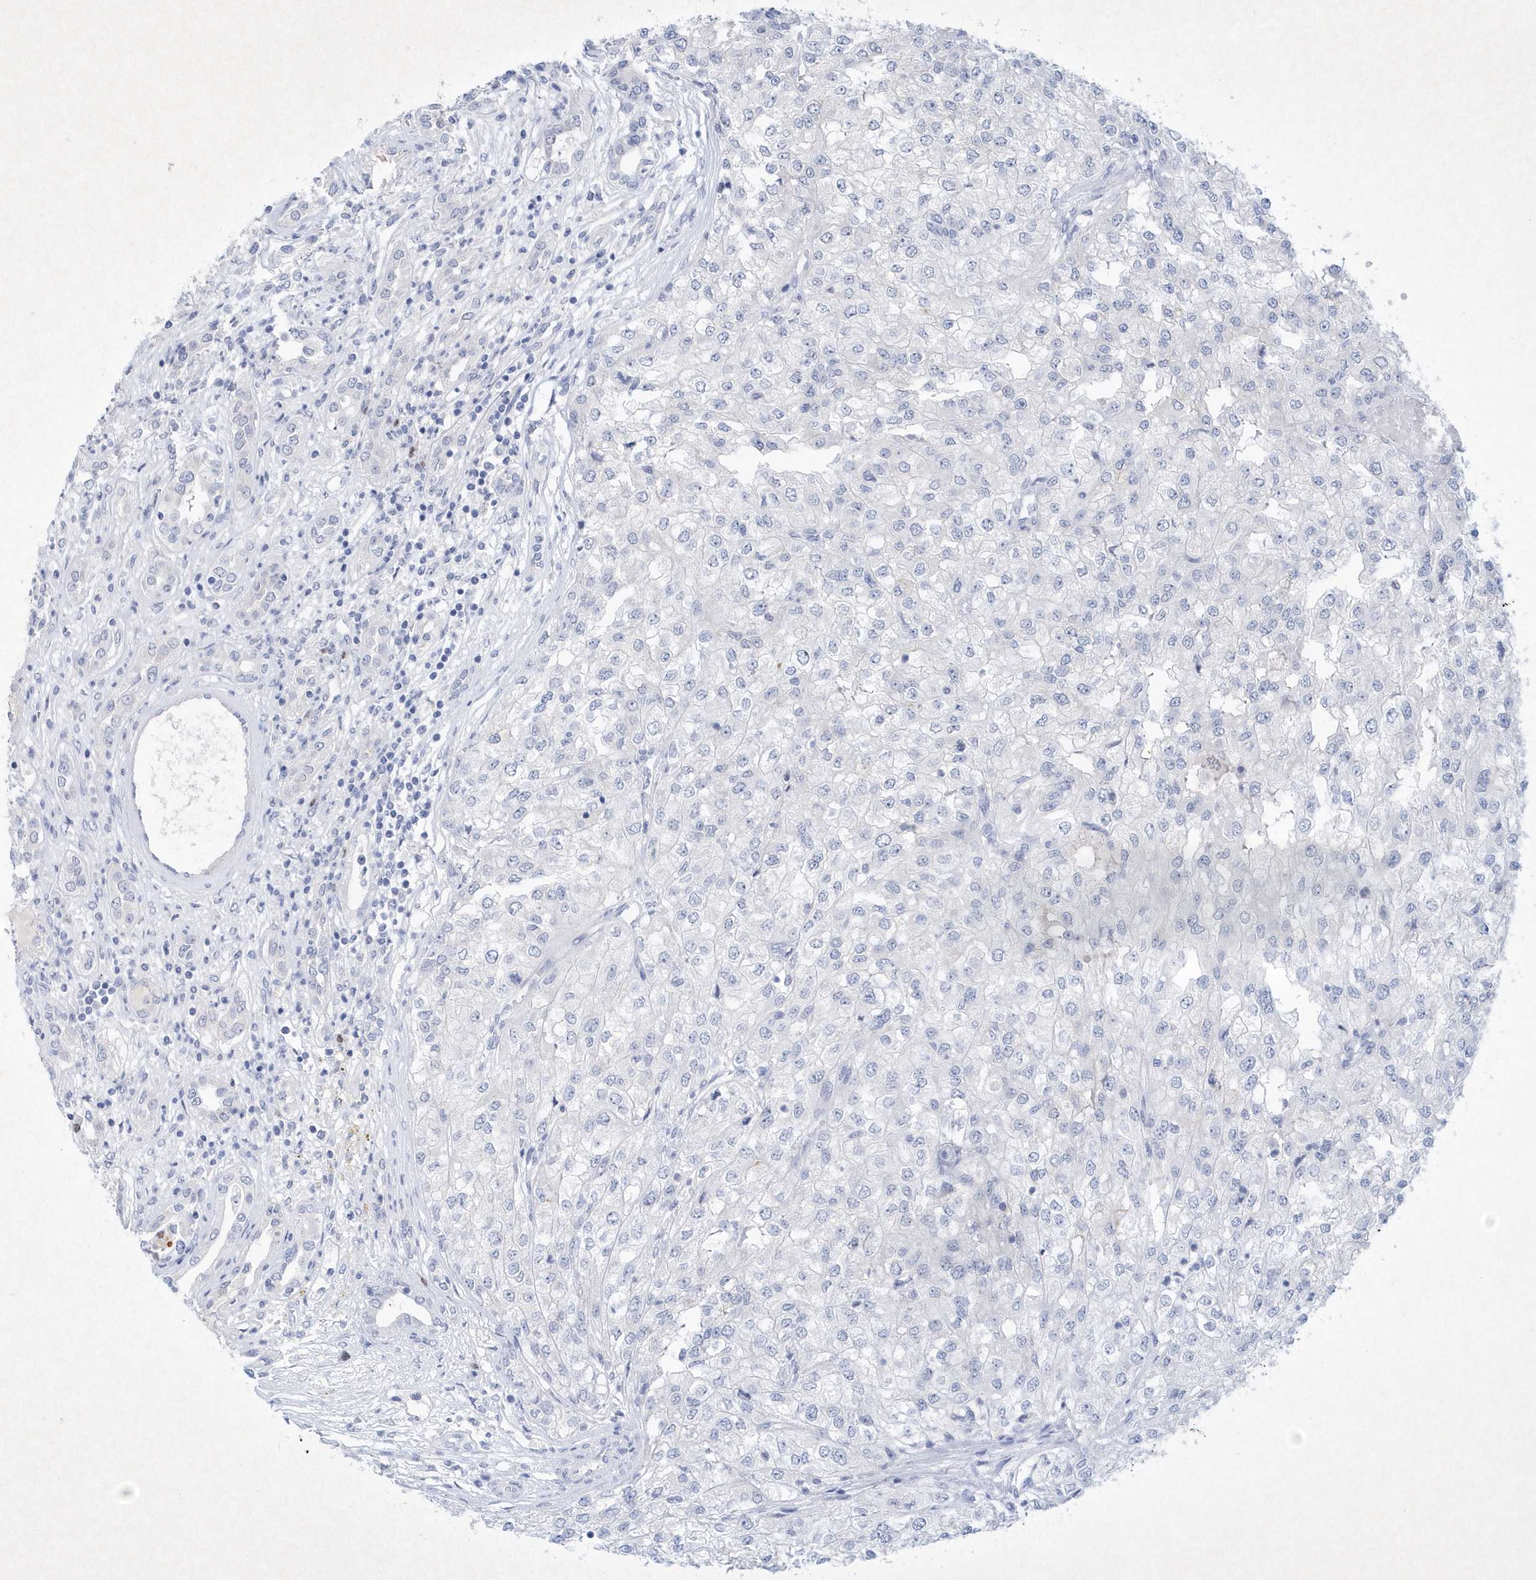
{"staining": {"intensity": "negative", "quantity": "none", "location": "none"}, "tissue": "renal cancer", "cell_type": "Tumor cells", "image_type": "cancer", "snomed": [{"axis": "morphology", "description": "Adenocarcinoma, NOS"}, {"axis": "topography", "description": "Kidney"}], "caption": "Immunohistochemistry micrograph of renal cancer (adenocarcinoma) stained for a protein (brown), which demonstrates no positivity in tumor cells. (Brightfield microscopy of DAB immunohistochemistry at high magnification).", "gene": "BHLHA15", "patient": {"sex": "female", "age": 54}}